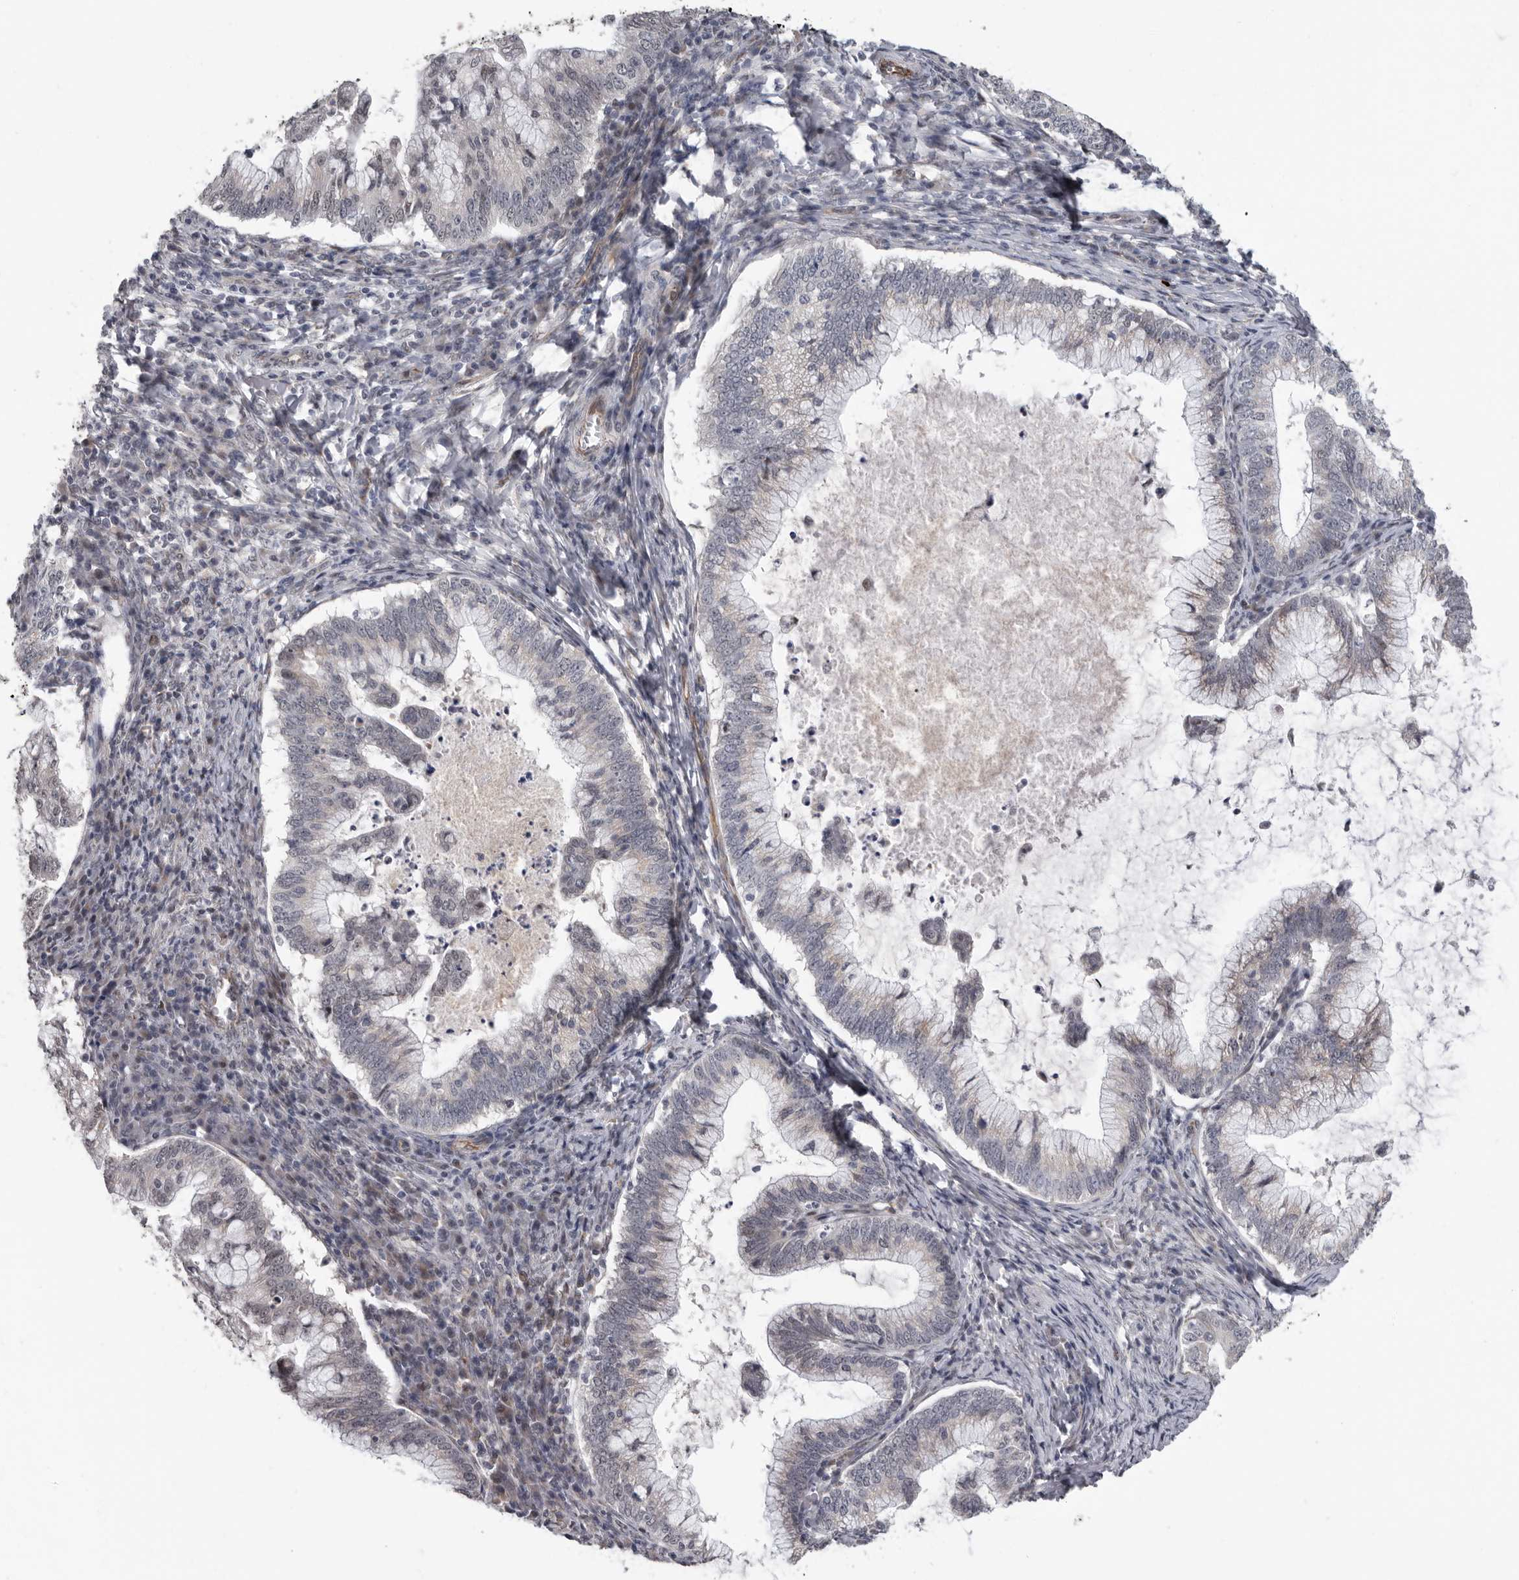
{"staining": {"intensity": "negative", "quantity": "none", "location": "none"}, "tissue": "cervical cancer", "cell_type": "Tumor cells", "image_type": "cancer", "snomed": [{"axis": "morphology", "description": "Adenocarcinoma, NOS"}, {"axis": "topography", "description": "Cervix"}], "caption": "A photomicrograph of cervical adenocarcinoma stained for a protein displays no brown staining in tumor cells.", "gene": "RALGPS2", "patient": {"sex": "female", "age": 36}}